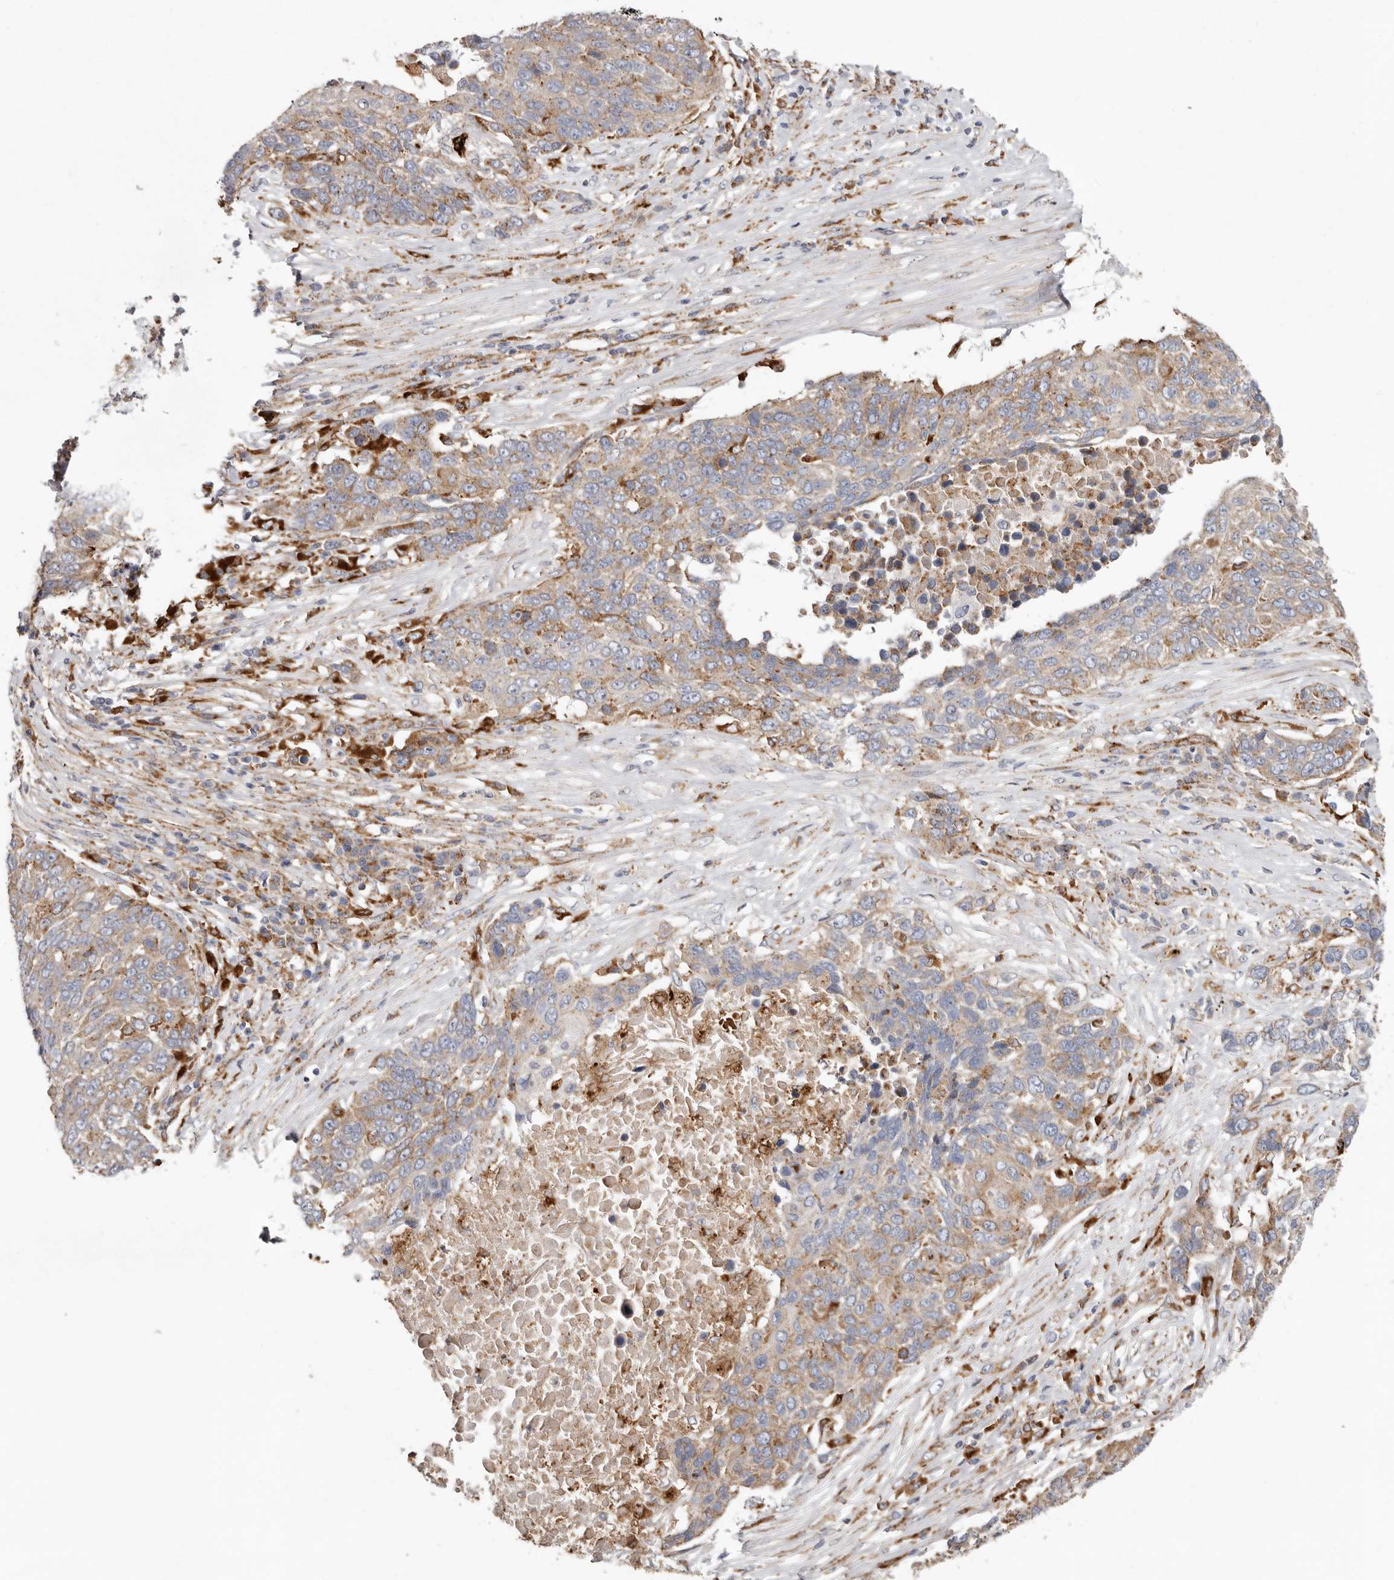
{"staining": {"intensity": "moderate", "quantity": ">75%", "location": "cytoplasmic/membranous"}, "tissue": "lung cancer", "cell_type": "Tumor cells", "image_type": "cancer", "snomed": [{"axis": "morphology", "description": "Squamous cell carcinoma, NOS"}, {"axis": "topography", "description": "Lung"}], "caption": "Immunohistochemistry (IHC) photomicrograph of neoplastic tissue: squamous cell carcinoma (lung) stained using IHC exhibits medium levels of moderate protein expression localized specifically in the cytoplasmic/membranous of tumor cells, appearing as a cytoplasmic/membranous brown color.", "gene": "GRN", "patient": {"sex": "male", "age": 66}}